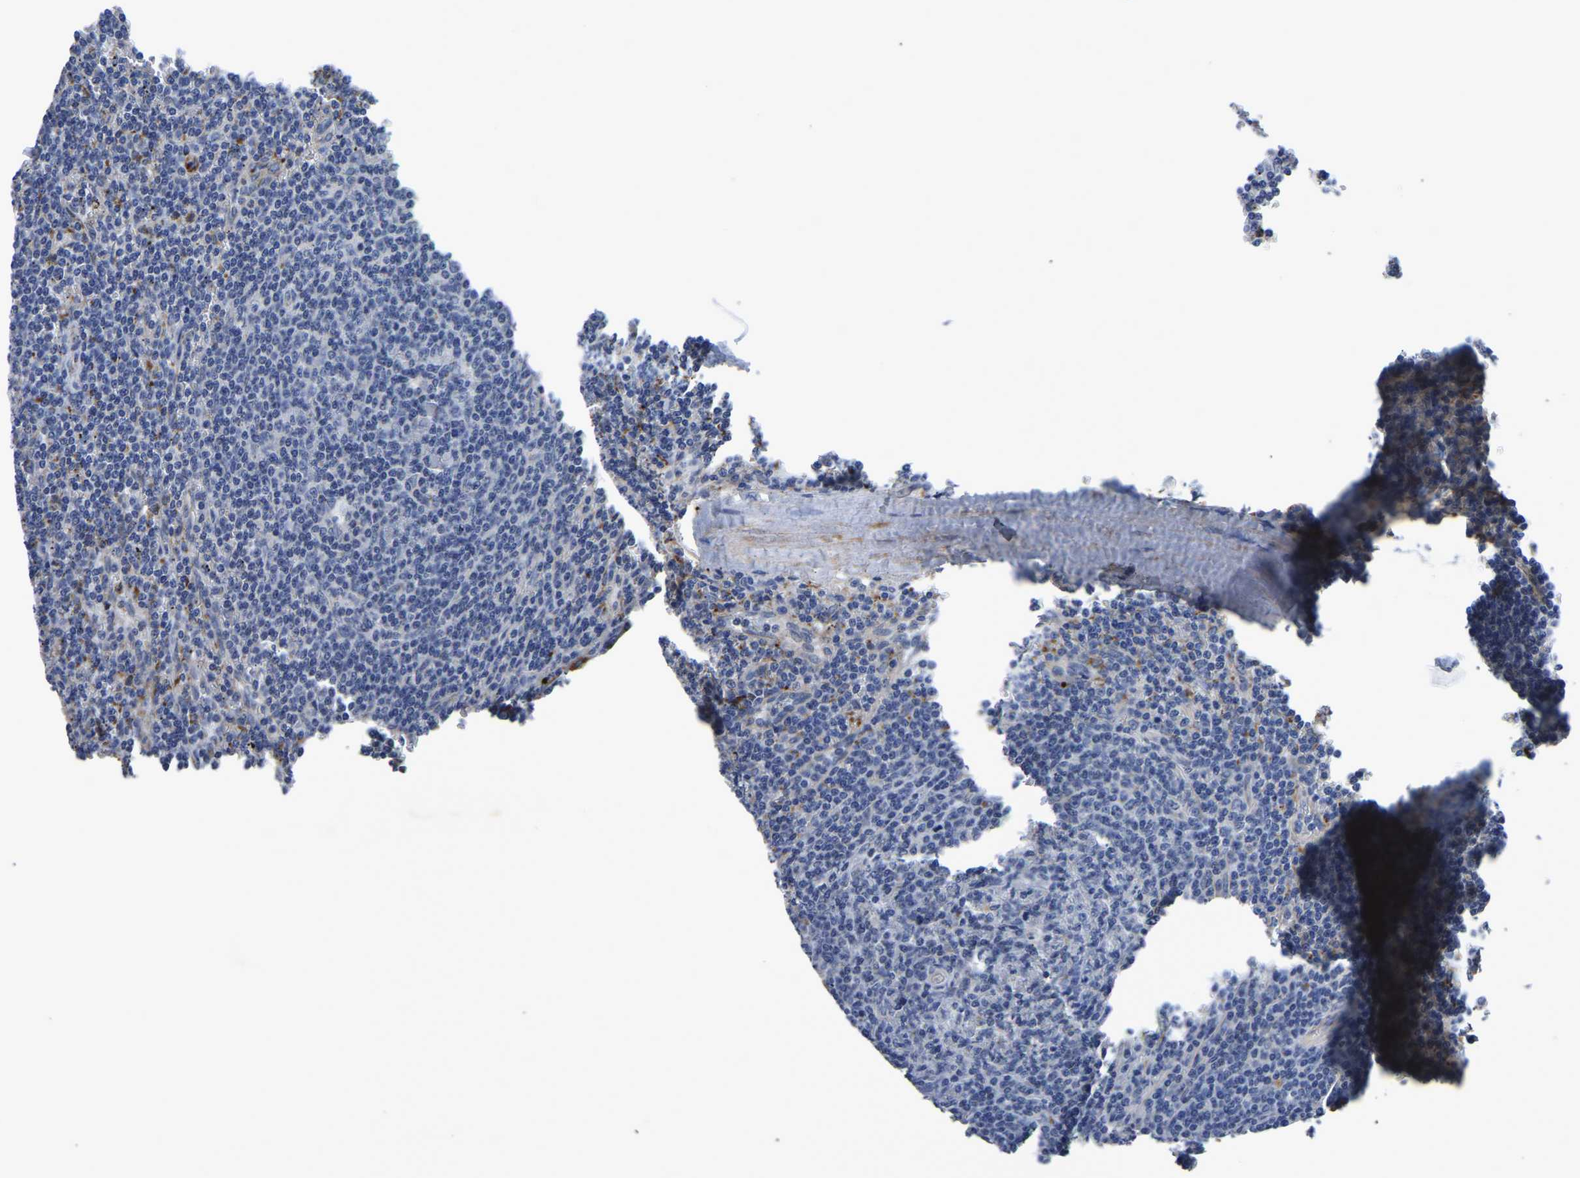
{"staining": {"intensity": "negative", "quantity": "none", "location": "none"}, "tissue": "lymphoma", "cell_type": "Tumor cells", "image_type": "cancer", "snomed": [{"axis": "morphology", "description": "Malignant lymphoma, non-Hodgkin's type, Low grade"}, {"axis": "topography", "description": "Spleen"}], "caption": "Immunohistochemistry micrograph of neoplastic tissue: human malignant lymphoma, non-Hodgkin's type (low-grade) stained with DAB (3,3'-diaminobenzidine) reveals no significant protein staining in tumor cells.", "gene": "PDLIM7", "patient": {"sex": "female", "age": 50}}